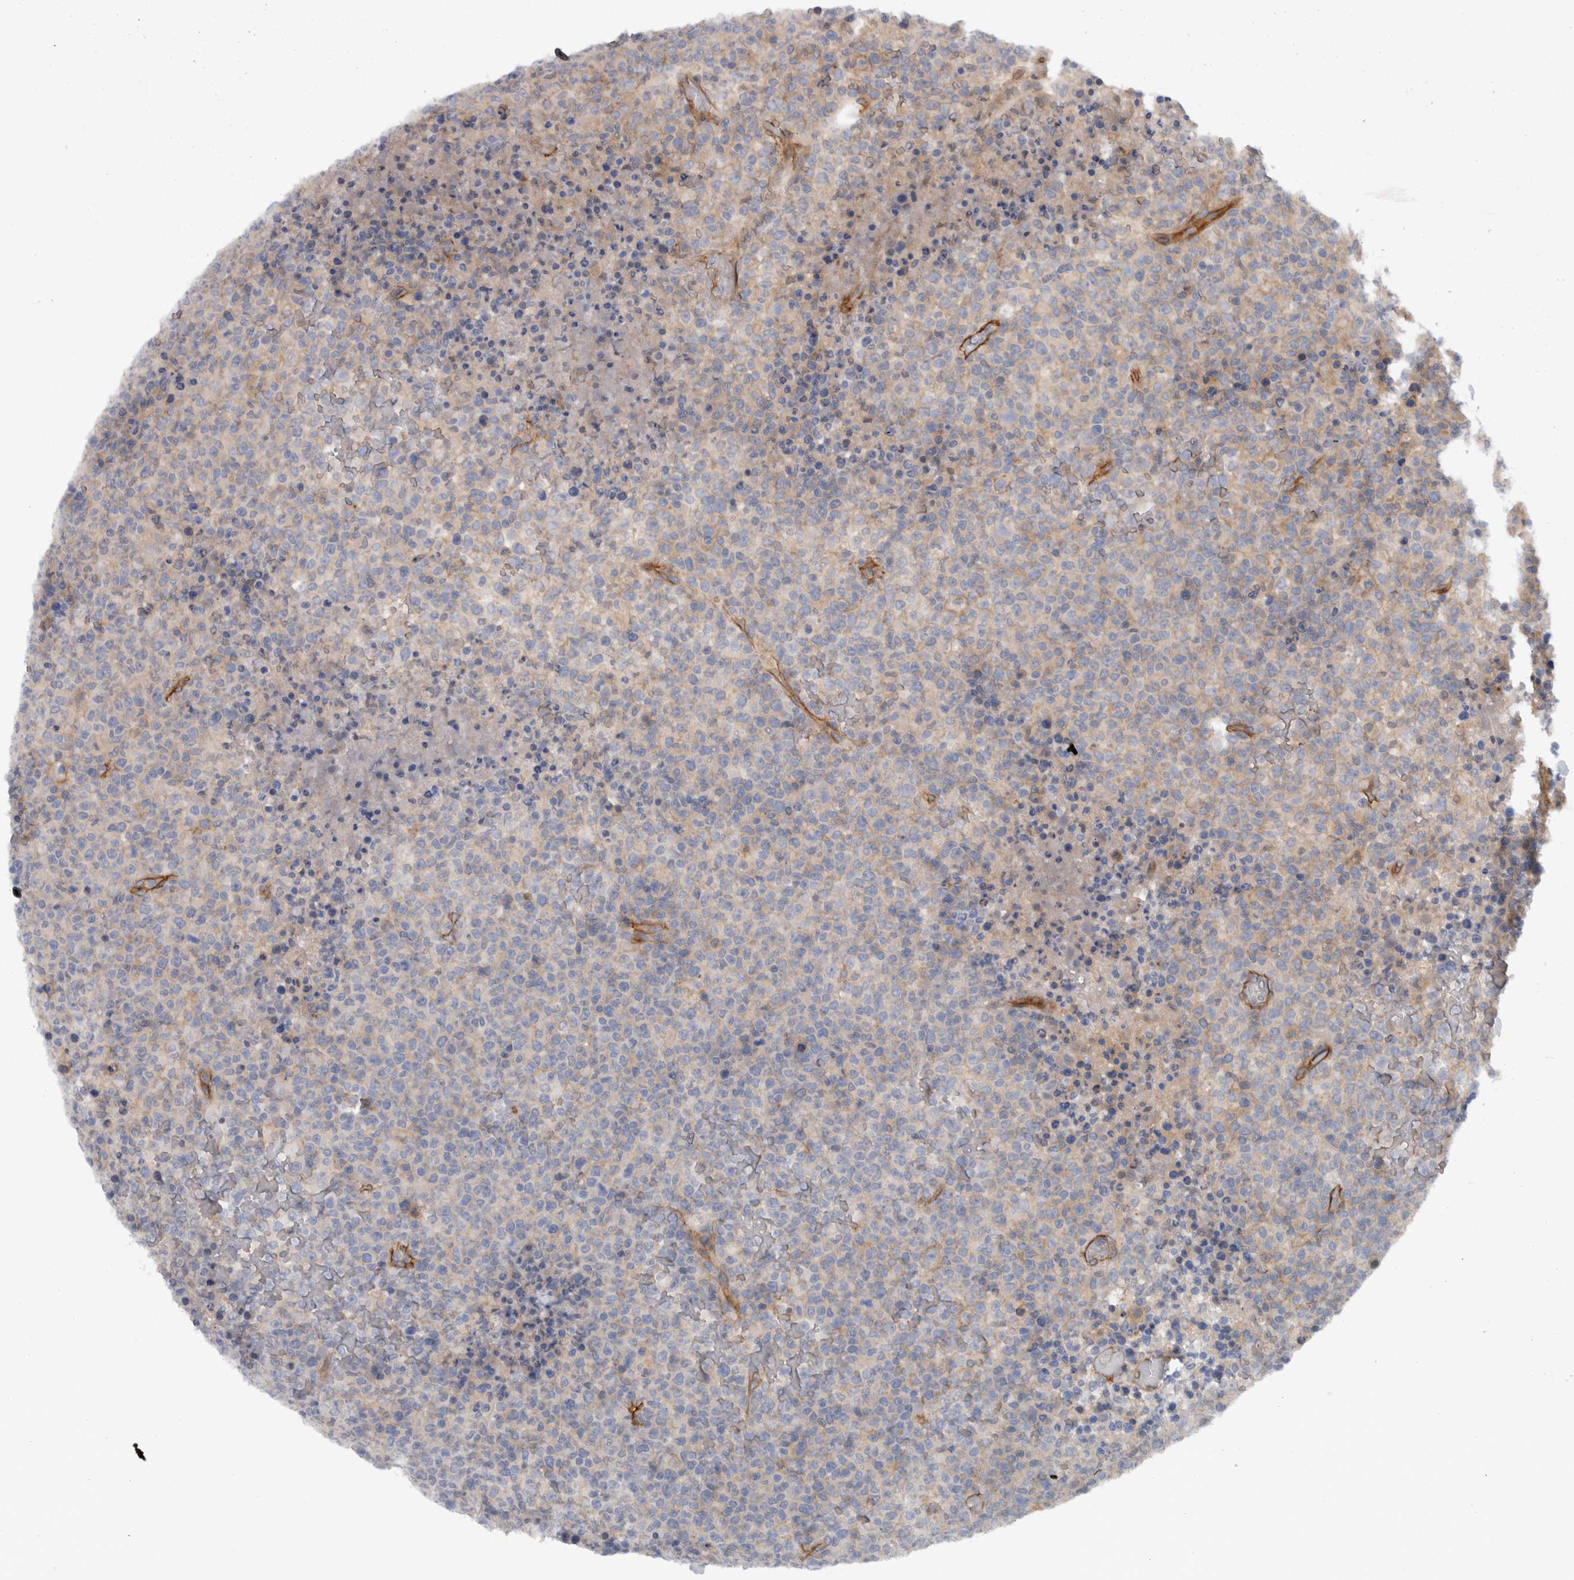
{"staining": {"intensity": "negative", "quantity": "none", "location": "none"}, "tissue": "lymphoma", "cell_type": "Tumor cells", "image_type": "cancer", "snomed": [{"axis": "morphology", "description": "Malignant lymphoma, non-Hodgkin's type, High grade"}, {"axis": "topography", "description": "Lymph node"}], "caption": "This is an IHC micrograph of human lymphoma. There is no expression in tumor cells.", "gene": "CD59", "patient": {"sex": "male", "age": 13}}